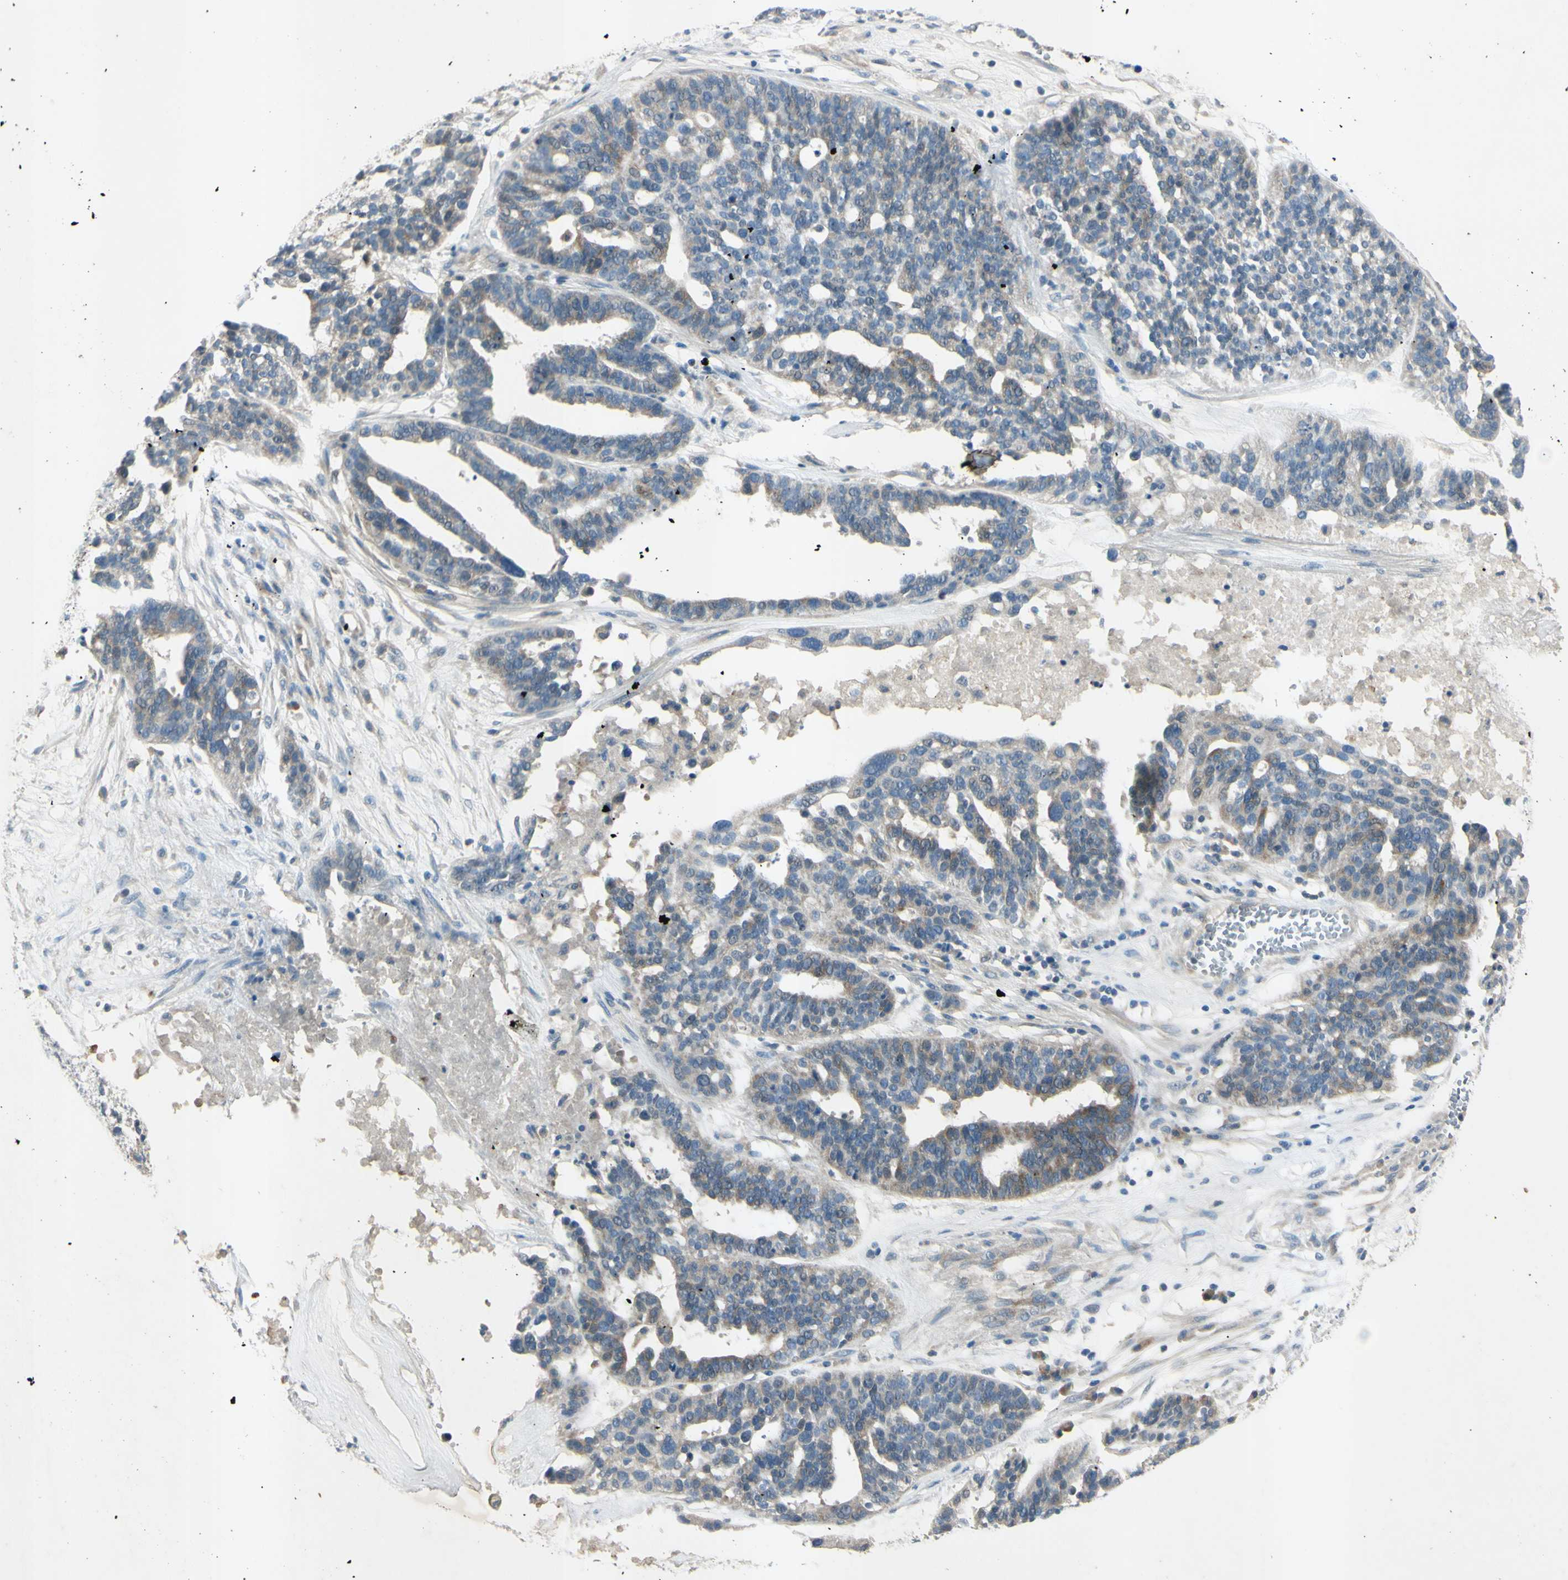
{"staining": {"intensity": "weak", "quantity": "<25%", "location": "cytoplasmic/membranous"}, "tissue": "ovarian cancer", "cell_type": "Tumor cells", "image_type": "cancer", "snomed": [{"axis": "morphology", "description": "Cystadenocarcinoma, serous, NOS"}, {"axis": "topography", "description": "Ovary"}], "caption": "Tumor cells are negative for brown protein staining in serous cystadenocarcinoma (ovarian).", "gene": "AATK", "patient": {"sex": "female", "age": 59}}